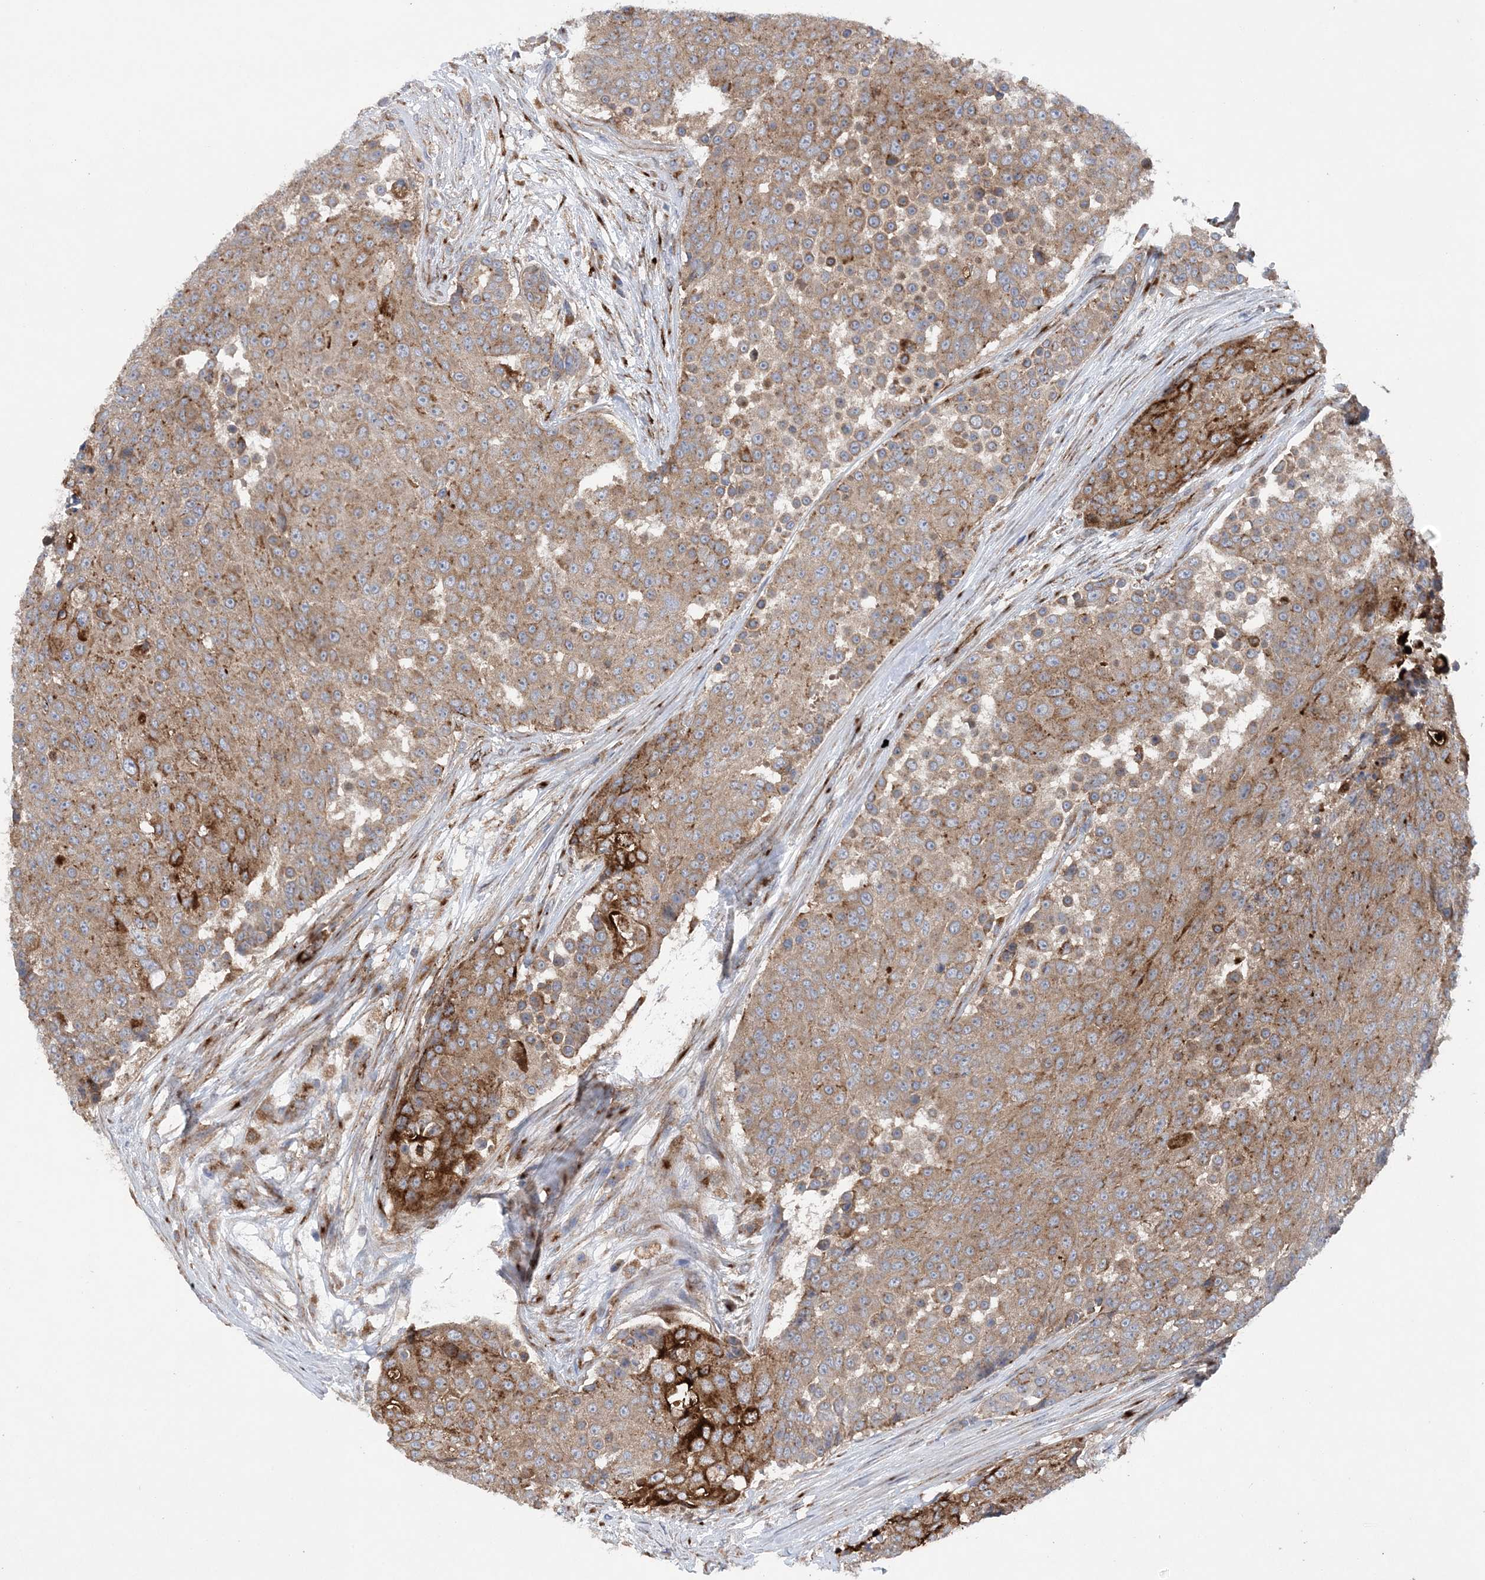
{"staining": {"intensity": "moderate", "quantity": ">75%", "location": "cytoplasmic/membranous"}, "tissue": "urothelial cancer", "cell_type": "Tumor cells", "image_type": "cancer", "snomed": [{"axis": "morphology", "description": "Urothelial carcinoma, High grade"}, {"axis": "topography", "description": "Urinary bladder"}], "caption": "Urothelial cancer stained for a protein shows moderate cytoplasmic/membranous positivity in tumor cells.", "gene": "PTTG1IP", "patient": {"sex": "female", "age": 63}}